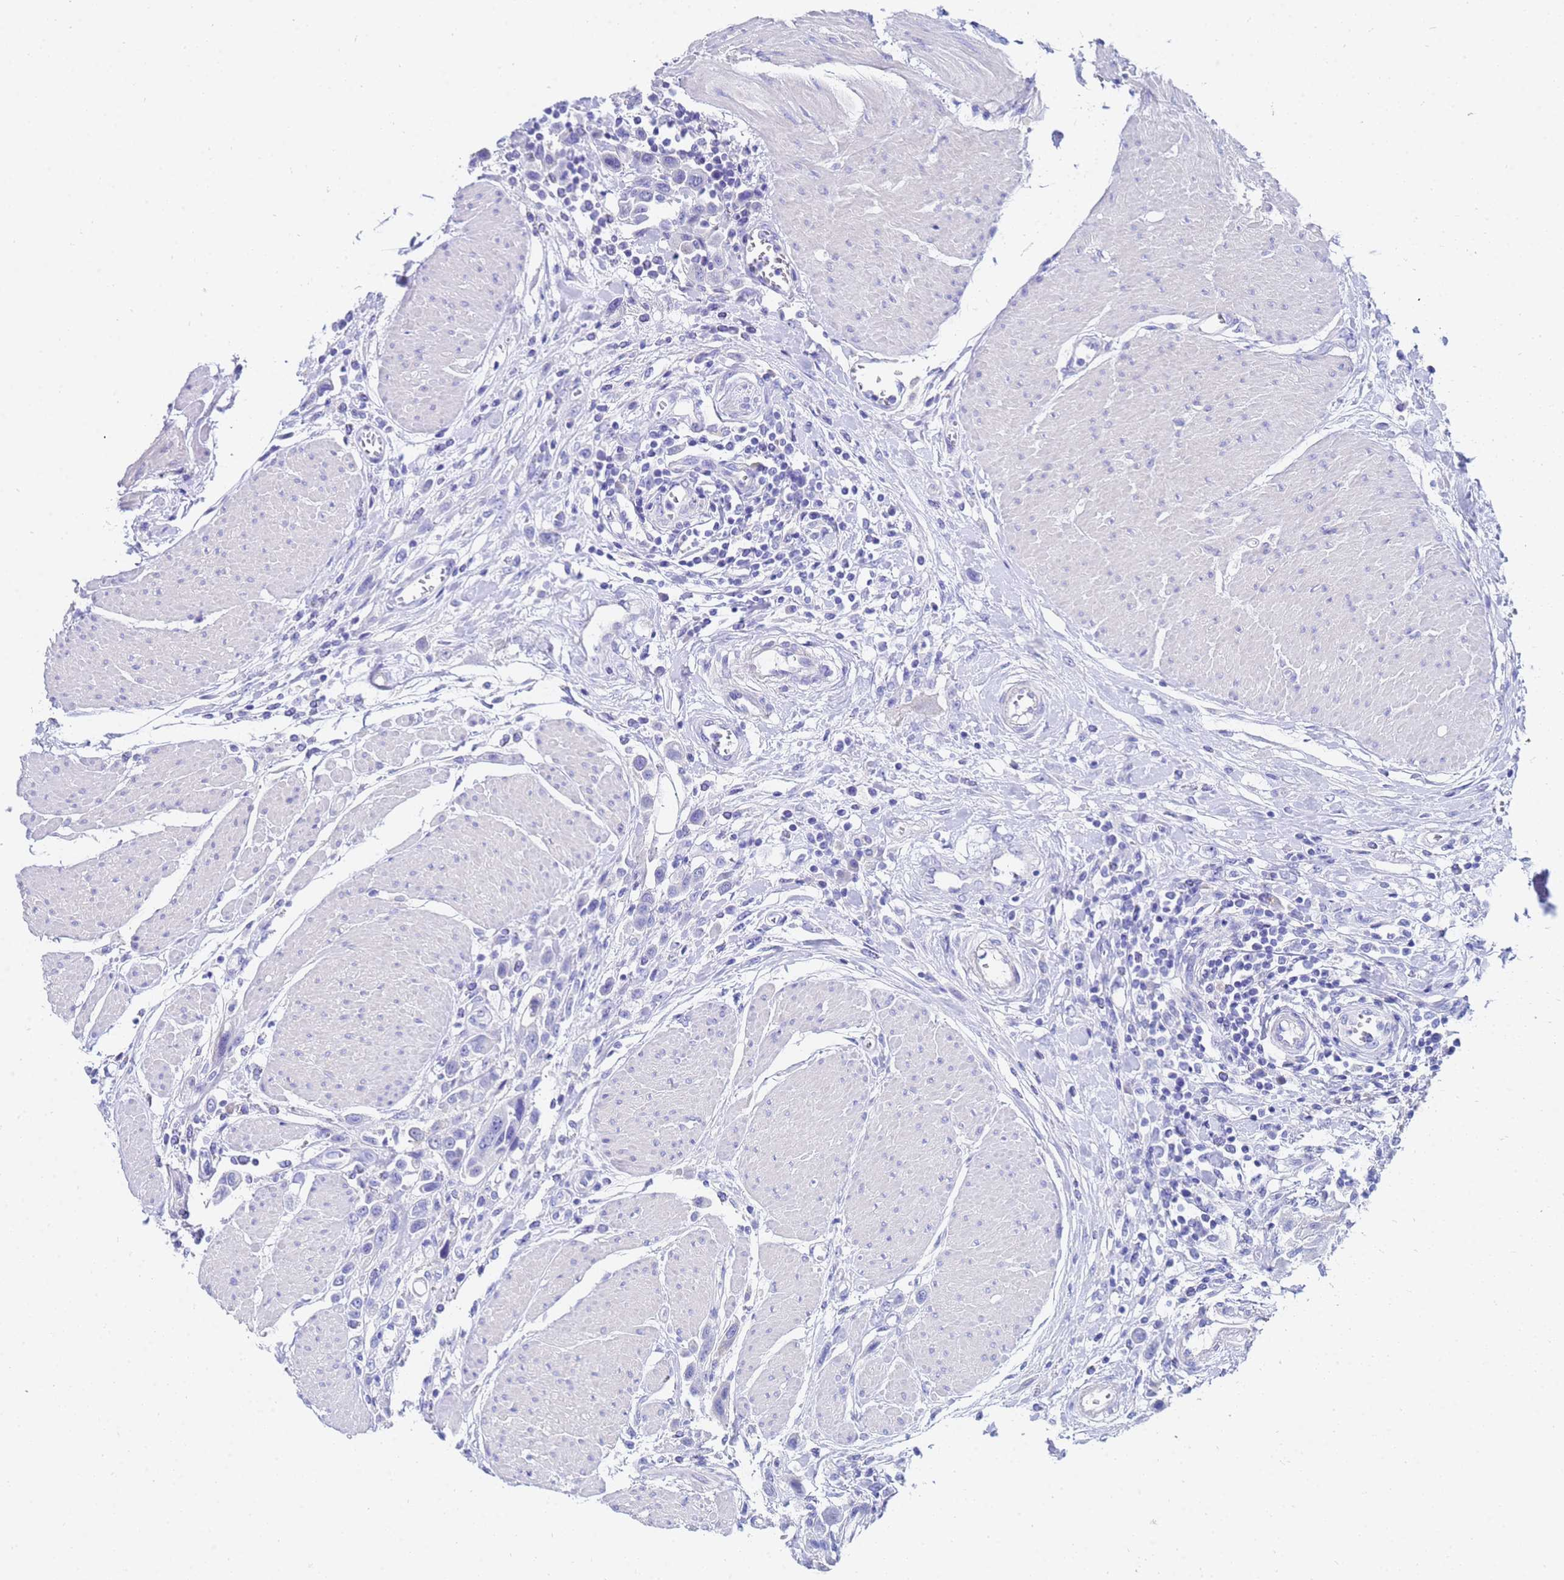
{"staining": {"intensity": "negative", "quantity": "none", "location": "none"}, "tissue": "urothelial cancer", "cell_type": "Tumor cells", "image_type": "cancer", "snomed": [{"axis": "morphology", "description": "Urothelial carcinoma, High grade"}, {"axis": "topography", "description": "Urinary bladder"}], "caption": "This is an IHC micrograph of urothelial cancer. There is no positivity in tumor cells.", "gene": "C2orf72", "patient": {"sex": "male", "age": 50}}